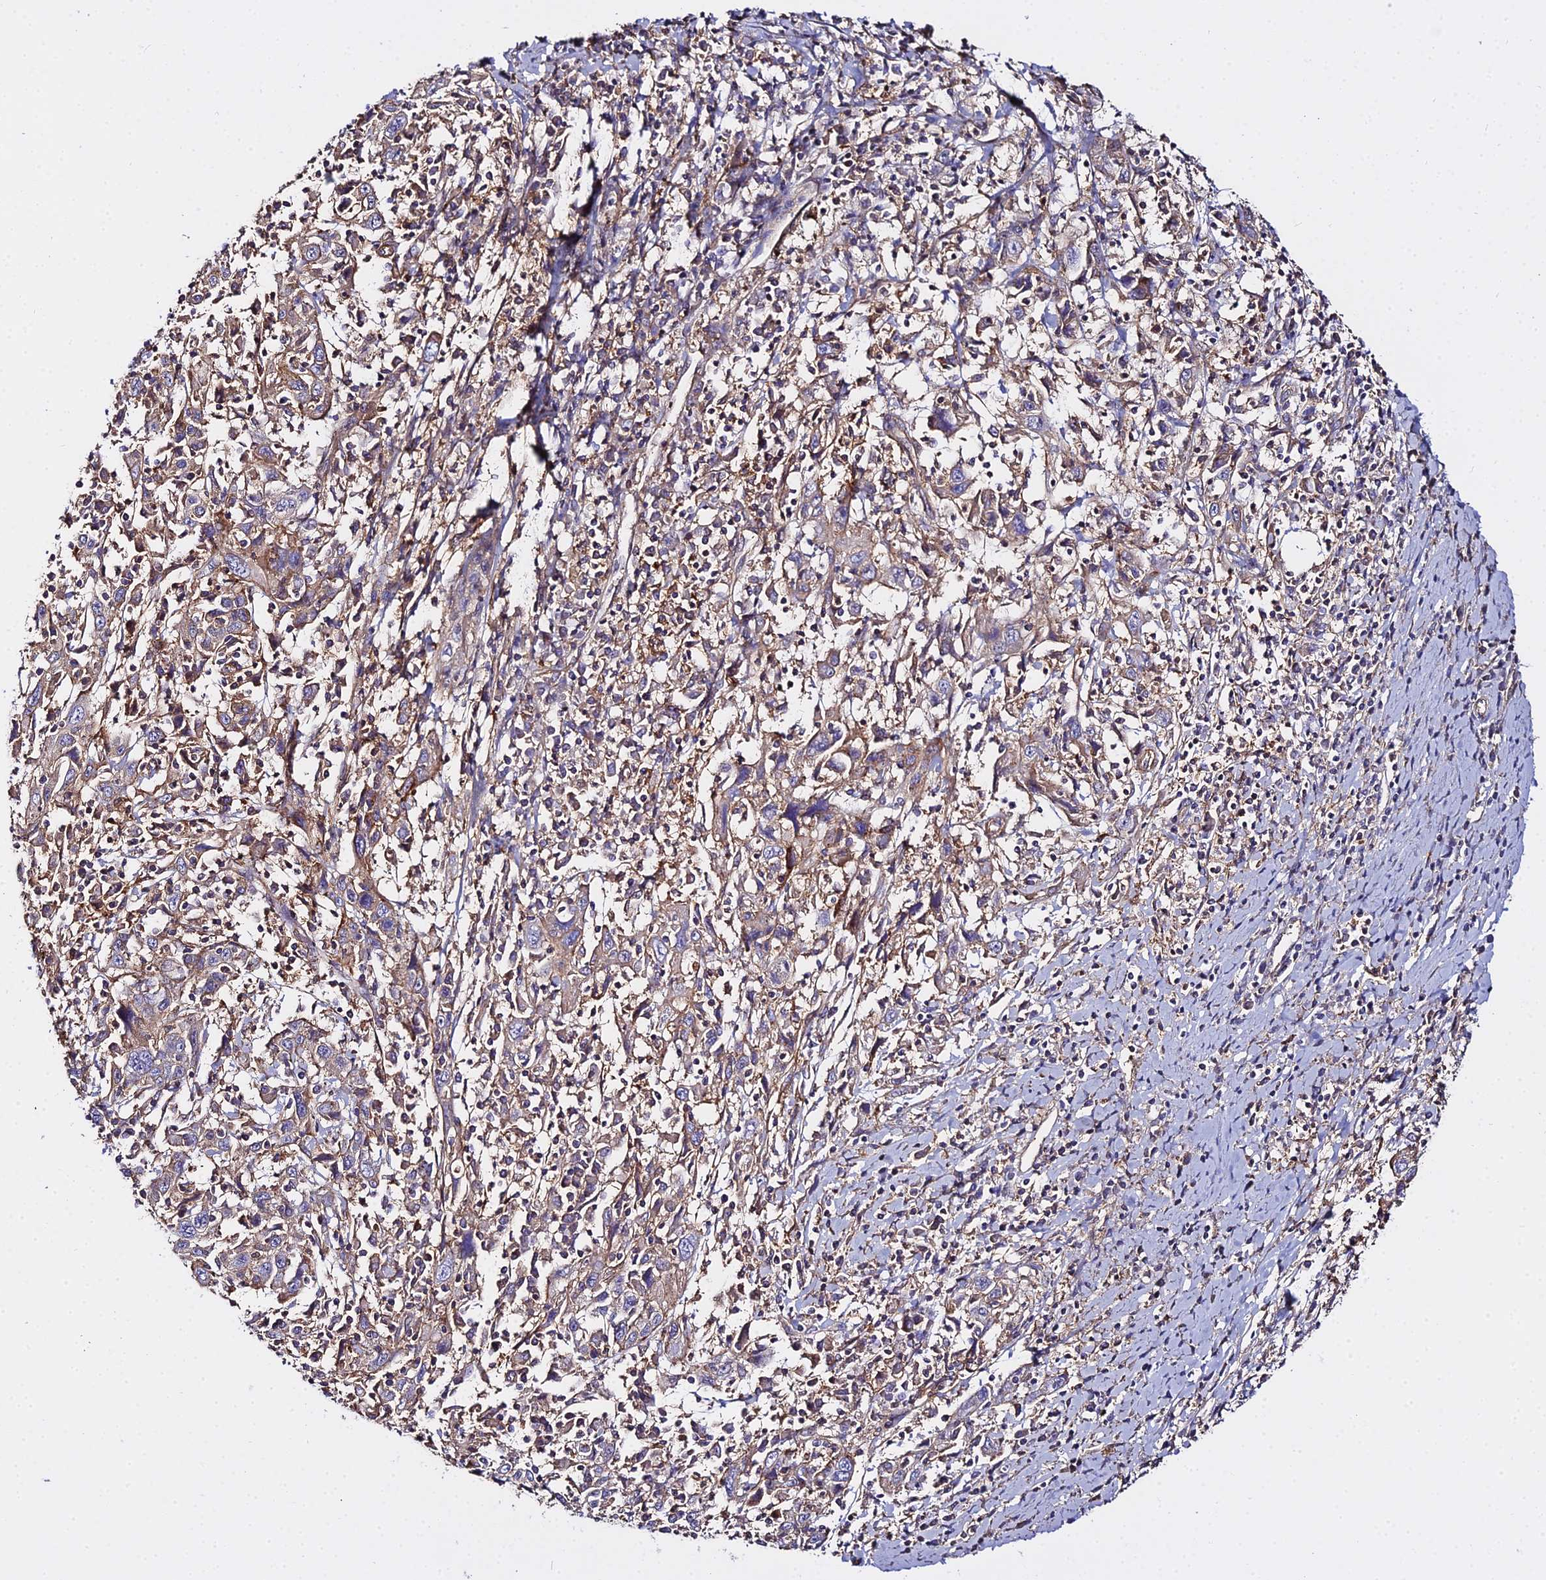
{"staining": {"intensity": "weak", "quantity": "<25%", "location": "cytoplasmic/membranous"}, "tissue": "cervical cancer", "cell_type": "Tumor cells", "image_type": "cancer", "snomed": [{"axis": "morphology", "description": "Squamous cell carcinoma, NOS"}, {"axis": "topography", "description": "Cervix"}], "caption": "DAB (3,3'-diaminobenzidine) immunohistochemical staining of human squamous cell carcinoma (cervical) exhibits no significant staining in tumor cells.", "gene": "GLYAT", "patient": {"sex": "female", "age": 46}}